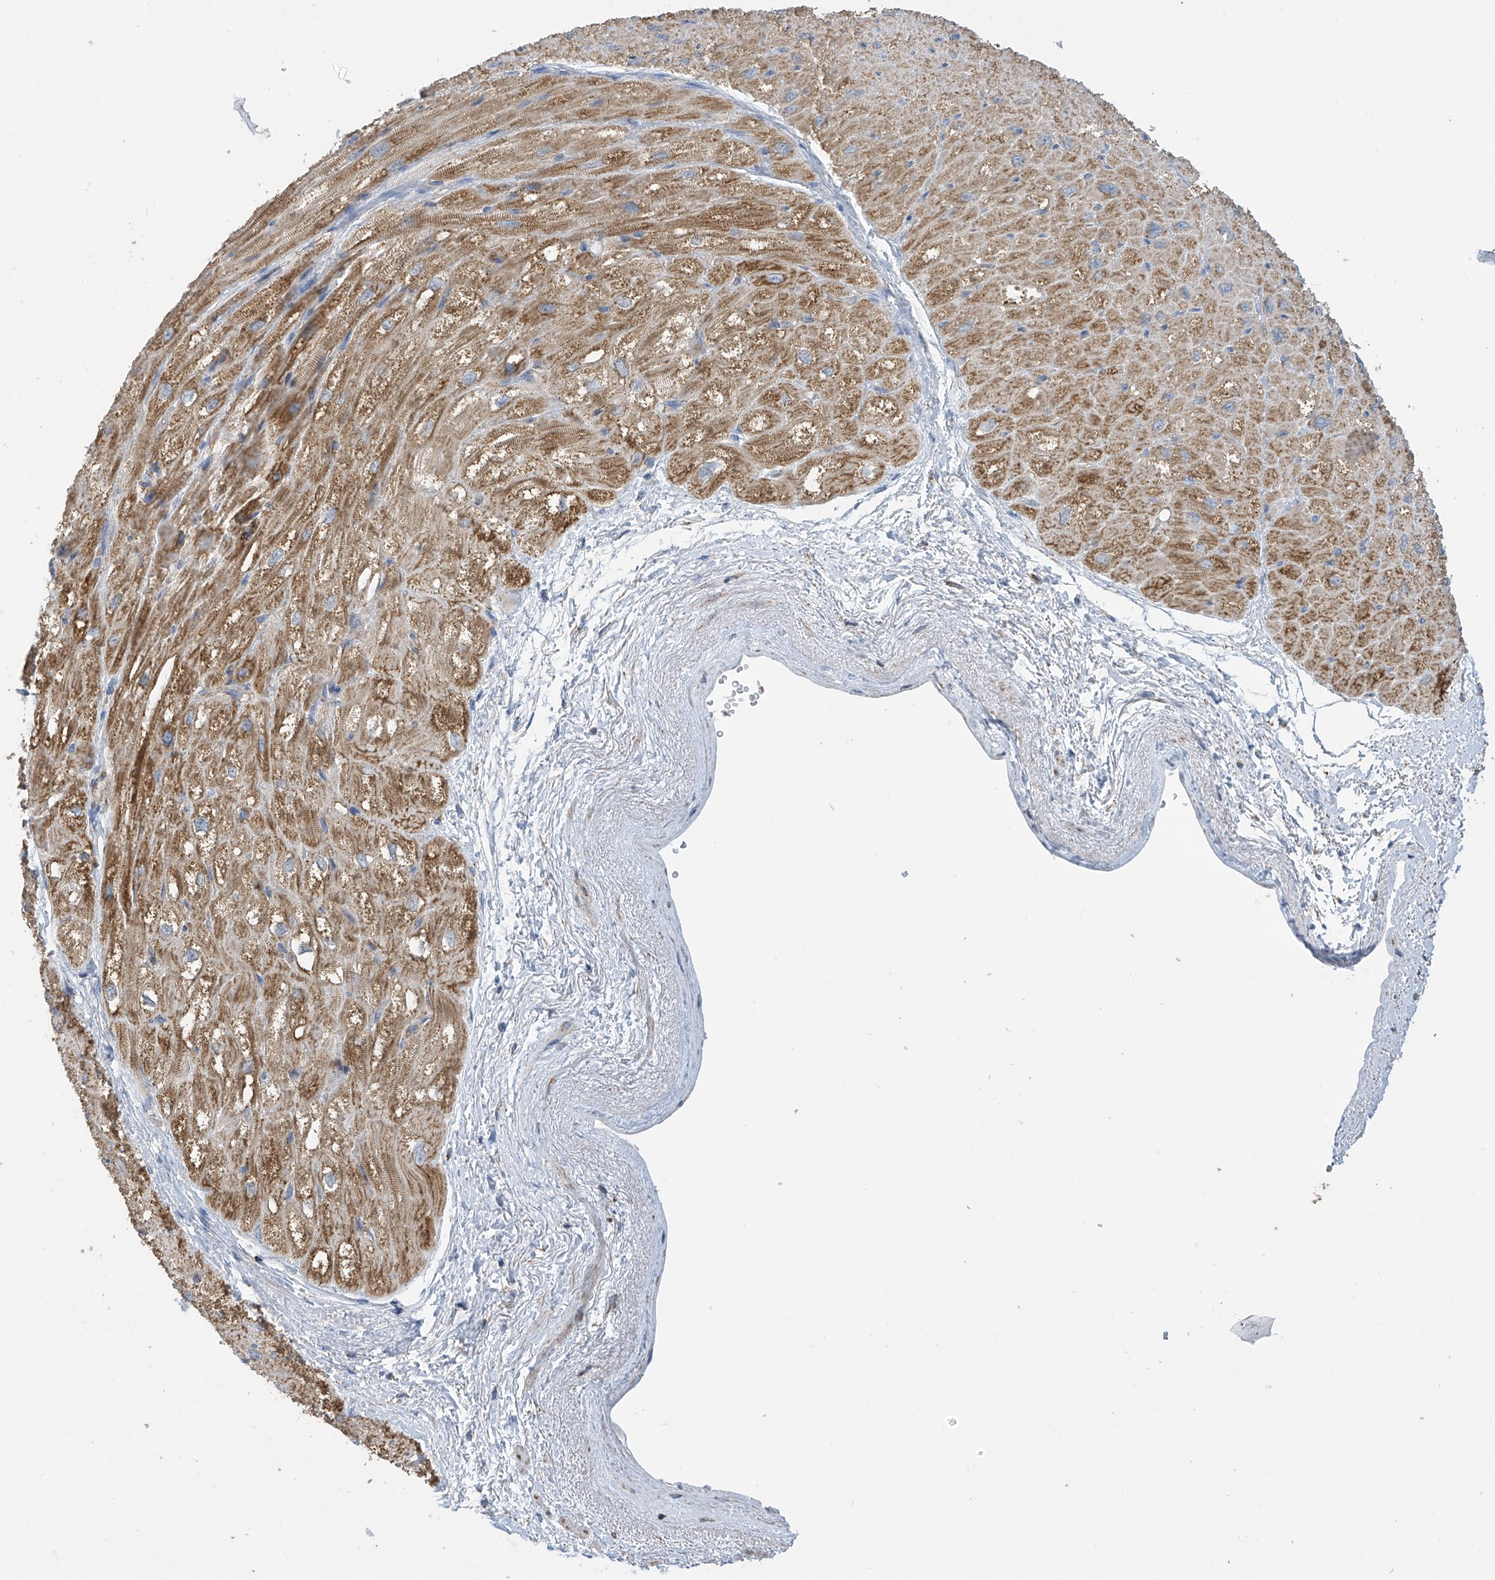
{"staining": {"intensity": "moderate", "quantity": "25%-75%", "location": "cytoplasmic/membranous"}, "tissue": "heart muscle", "cell_type": "Cardiomyocytes", "image_type": "normal", "snomed": [{"axis": "morphology", "description": "Normal tissue, NOS"}, {"axis": "topography", "description": "Heart"}], "caption": "Protein expression analysis of benign heart muscle exhibits moderate cytoplasmic/membranous staining in approximately 25%-75% of cardiomyocytes.", "gene": "PNPT1", "patient": {"sex": "male", "age": 50}}